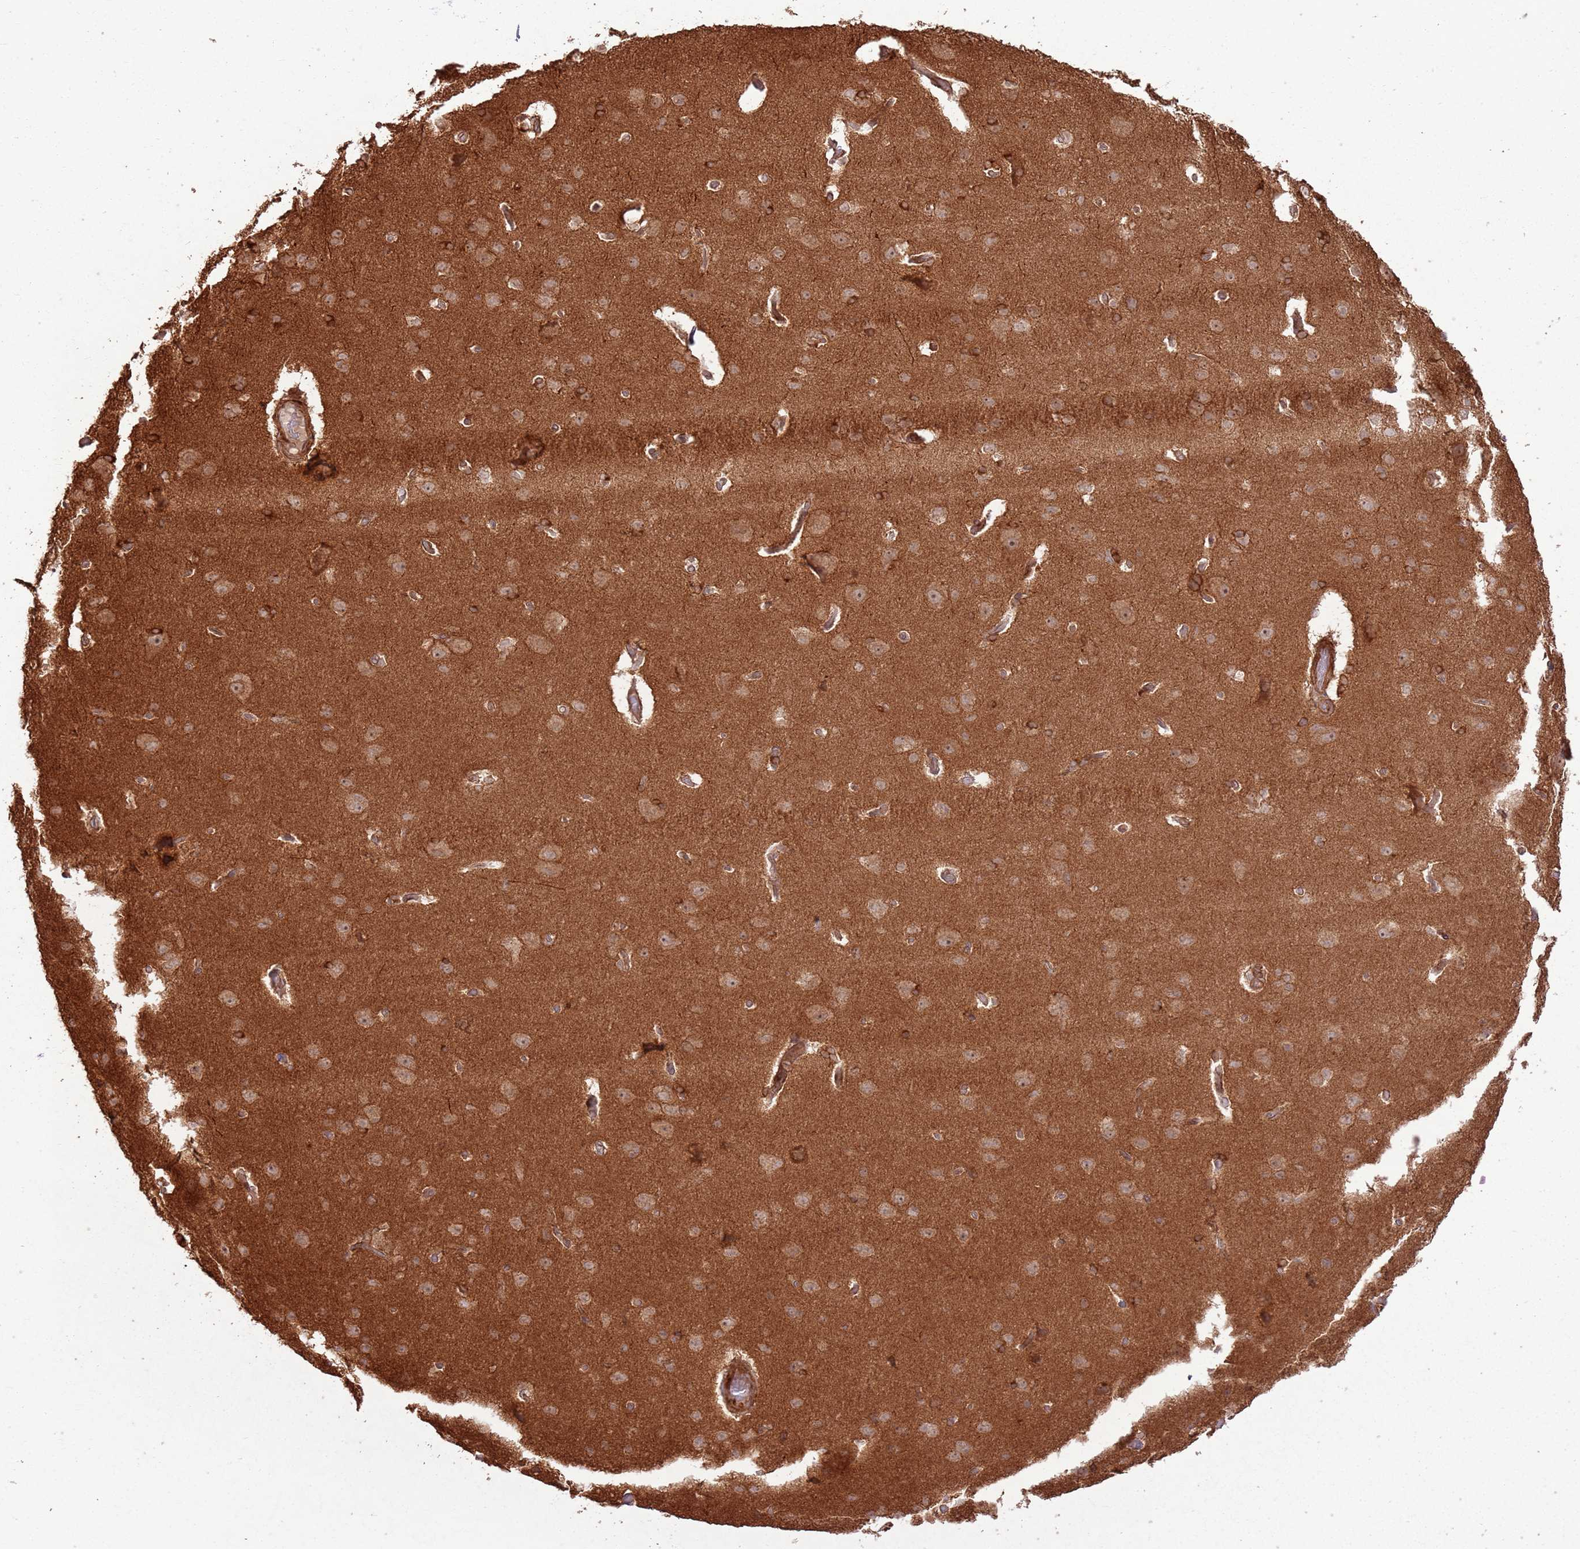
{"staining": {"intensity": "strong", "quantity": ">75%", "location": "cytoplasmic/membranous"}, "tissue": "cerebral cortex", "cell_type": "Endothelial cells", "image_type": "normal", "snomed": [{"axis": "morphology", "description": "Normal tissue, NOS"}, {"axis": "topography", "description": "Cerebral cortex"}], "caption": "Cerebral cortex stained with a brown dye displays strong cytoplasmic/membranous positive expression in about >75% of endothelial cells.", "gene": "ZNF623", "patient": {"sex": "male", "age": 62}}